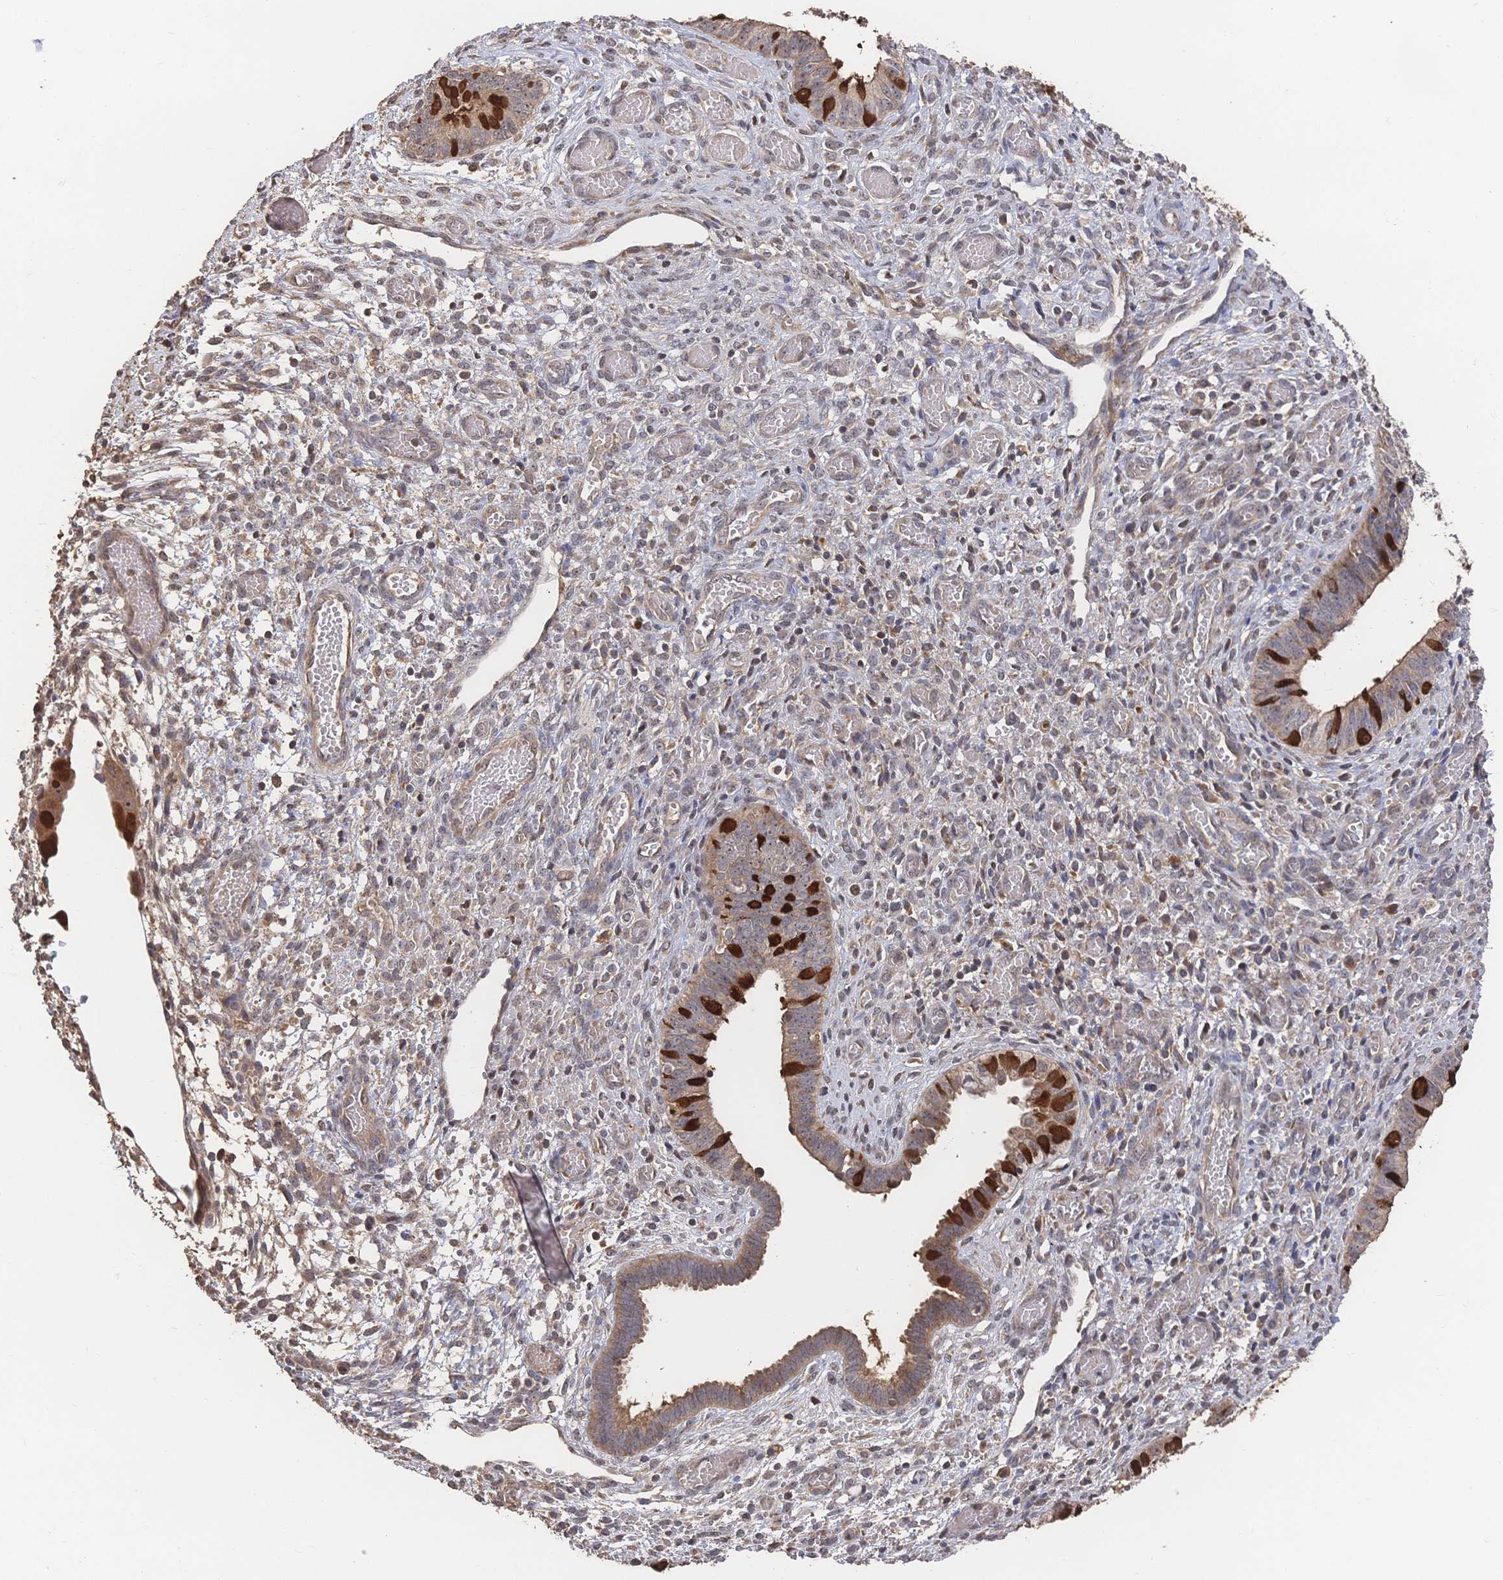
{"staining": {"intensity": "strong", "quantity": "<25%", "location": "cytoplasmic/membranous"}, "tissue": "cervical cancer", "cell_type": "Tumor cells", "image_type": "cancer", "snomed": [{"axis": "morphology", "description": "Squamous cell carcinoma, NOS"}, {"axis": "topography", "description": "Cervix"}], "caption": "About <25% of tumor cells in cervical cancer exhibit strong cytoplasmic/membranous protein staining as visualized by brown immunohistochemical staining.", "gene": "DNAJA4", "patient": {"sex": "female", "age": 59}}